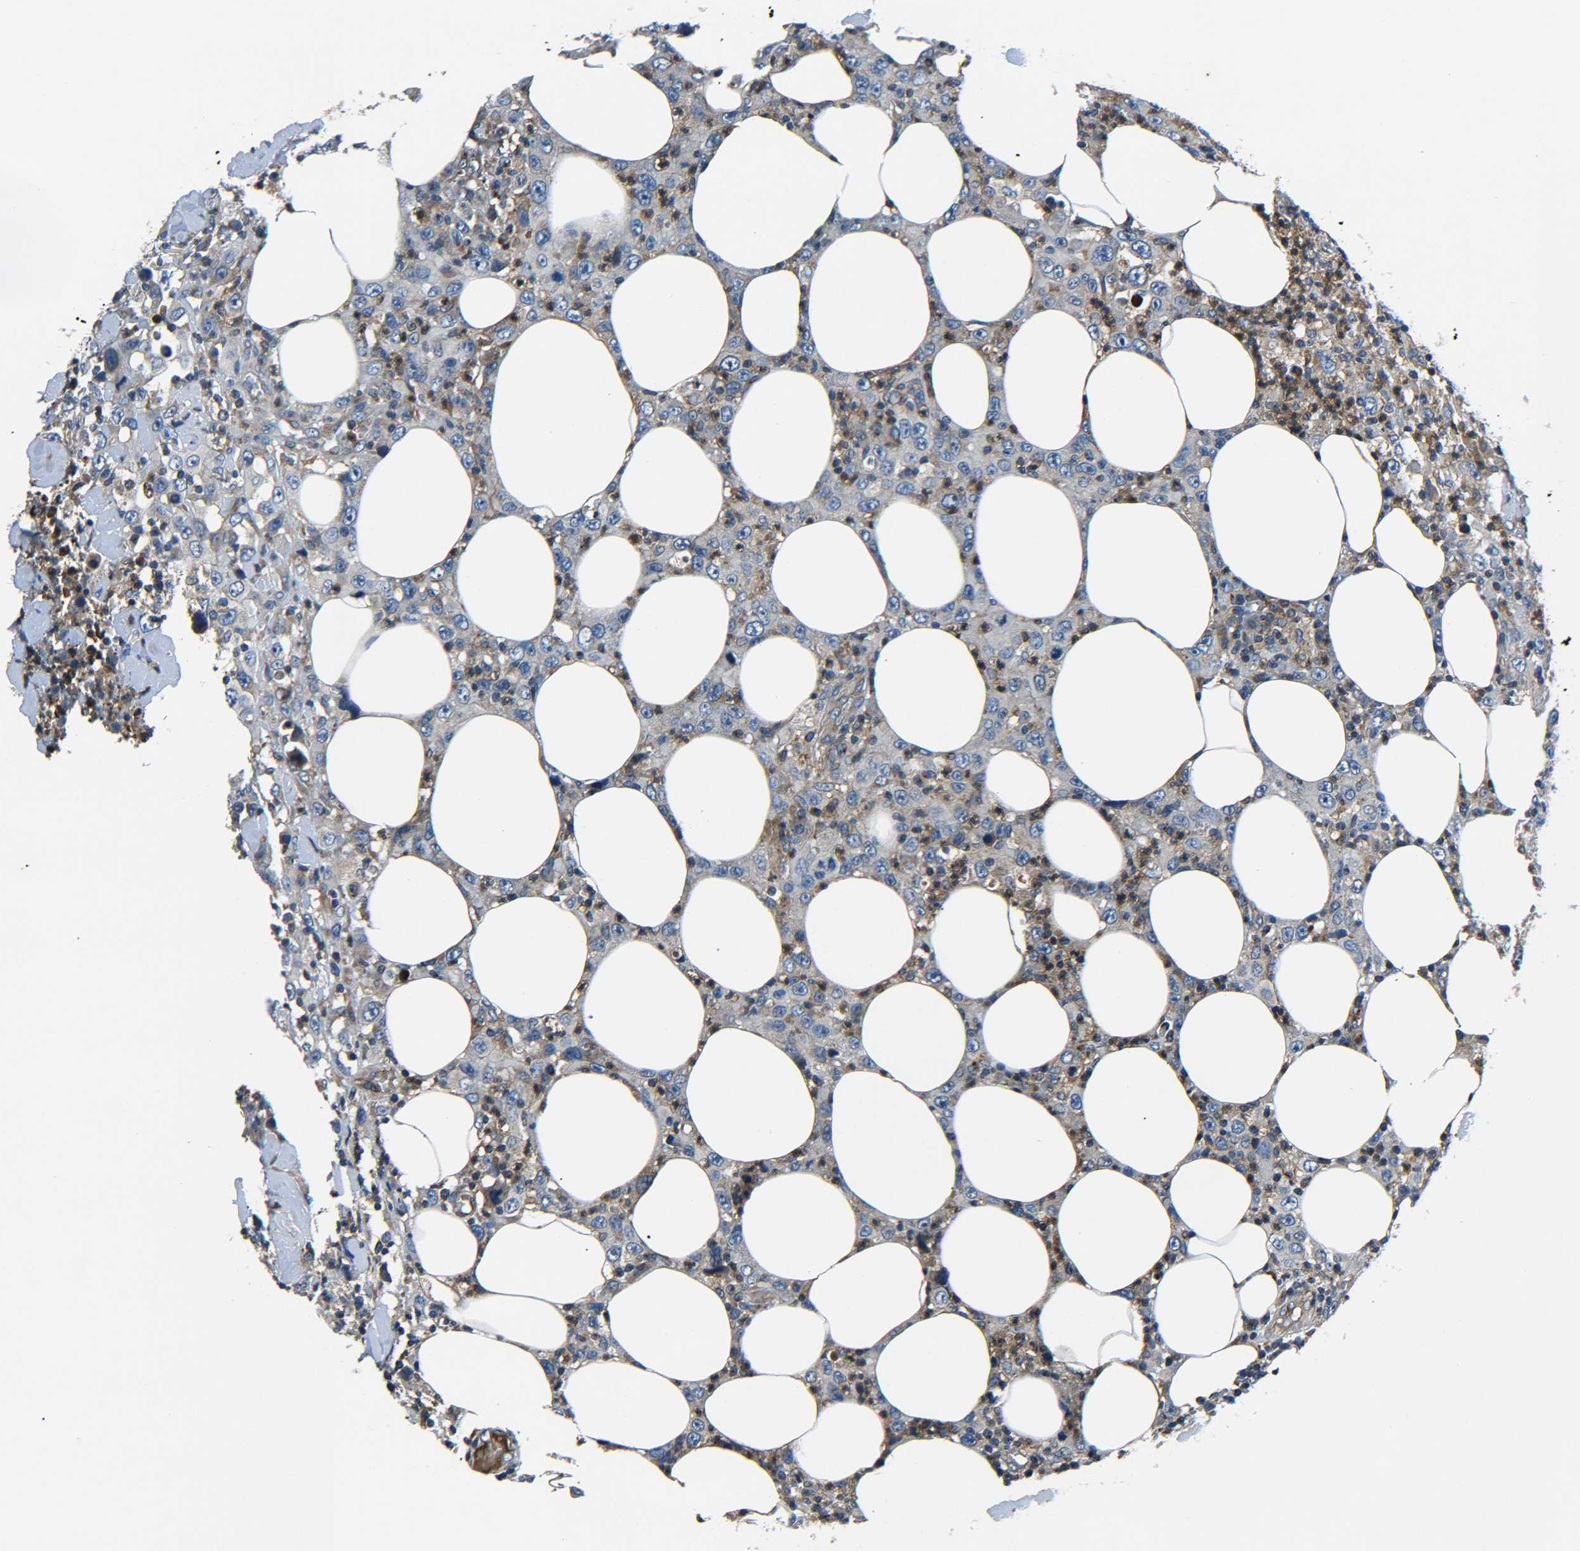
{"staining": {"intensity": "negative", "quantity": "none", "location": "none"}, "tissue": "thyroid cancer", "cell_type": "Tumor cells", "image_type": "cancer", "snomed": [{"axis": "morphology", "description": "Carcinoma, NOS"}, {"axis": "topography", "description": "Thyroid gland"}], "caption": "Thyroid carcinoma stained for a protein using IHC shows no expression tumor cells.", "gene": "RAB1B", "patient": {"sex": "female", "age": 77}}